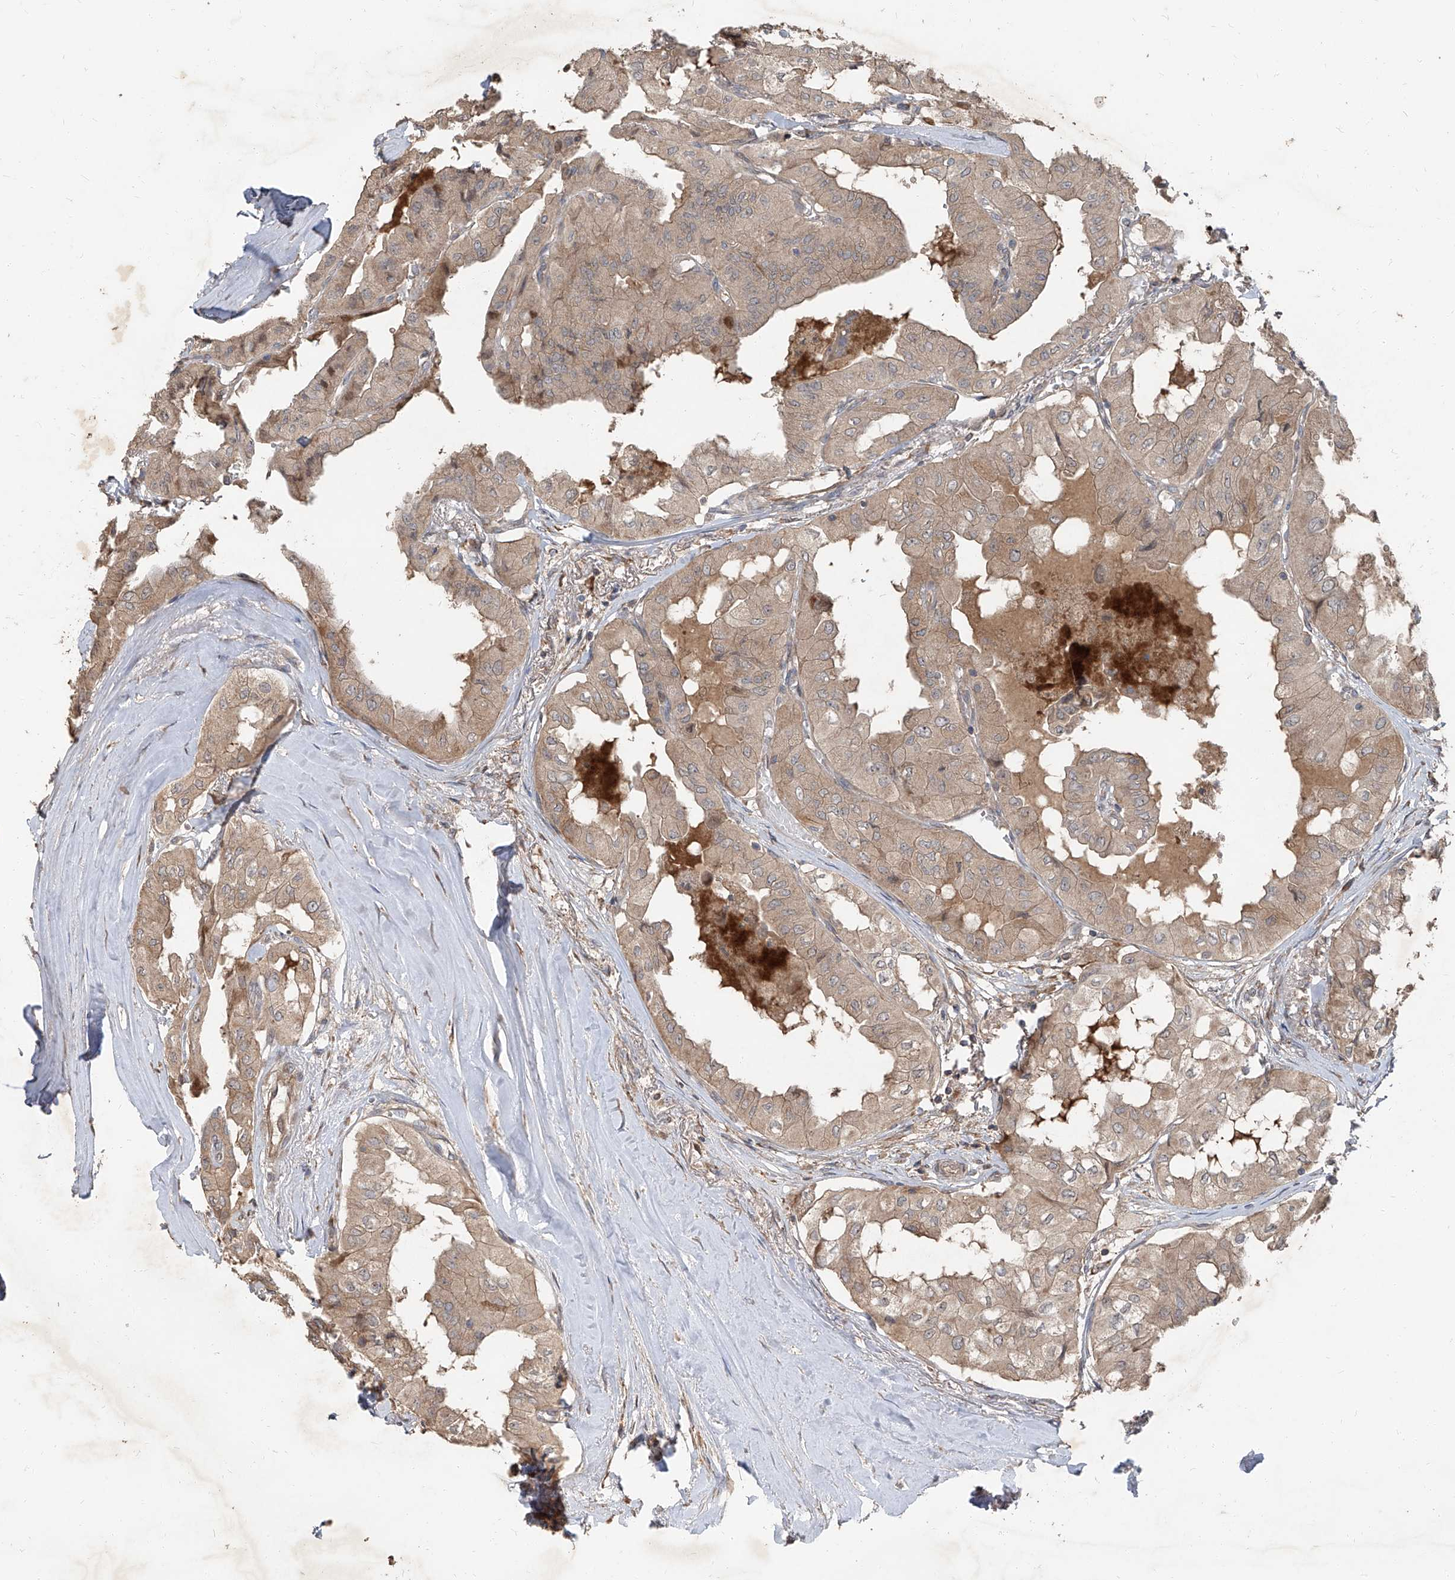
{"staining": {"intensity": "weak", "quantity": ">75%", "location": "cytoplasmic/membranous"}, "tissue": "thyroid cancer", "cell_type": "Tumor cells", "image_type": "cancer", "snomed": [{"axis": "morphology", "description": "Papillary adenocarcinoma, NOS"}, {"axis": "topography", "description": "Thyroid gland"}], "caption": "Protein staining of thyroid papillary adenocarcinoma tissue reveals weak cytoplasmic/membranous expression in about >75% of tumor cells. Nuclei are stained in blue.", "gene": "CCN1", "patient": {"sex": "female", "age": 59}}